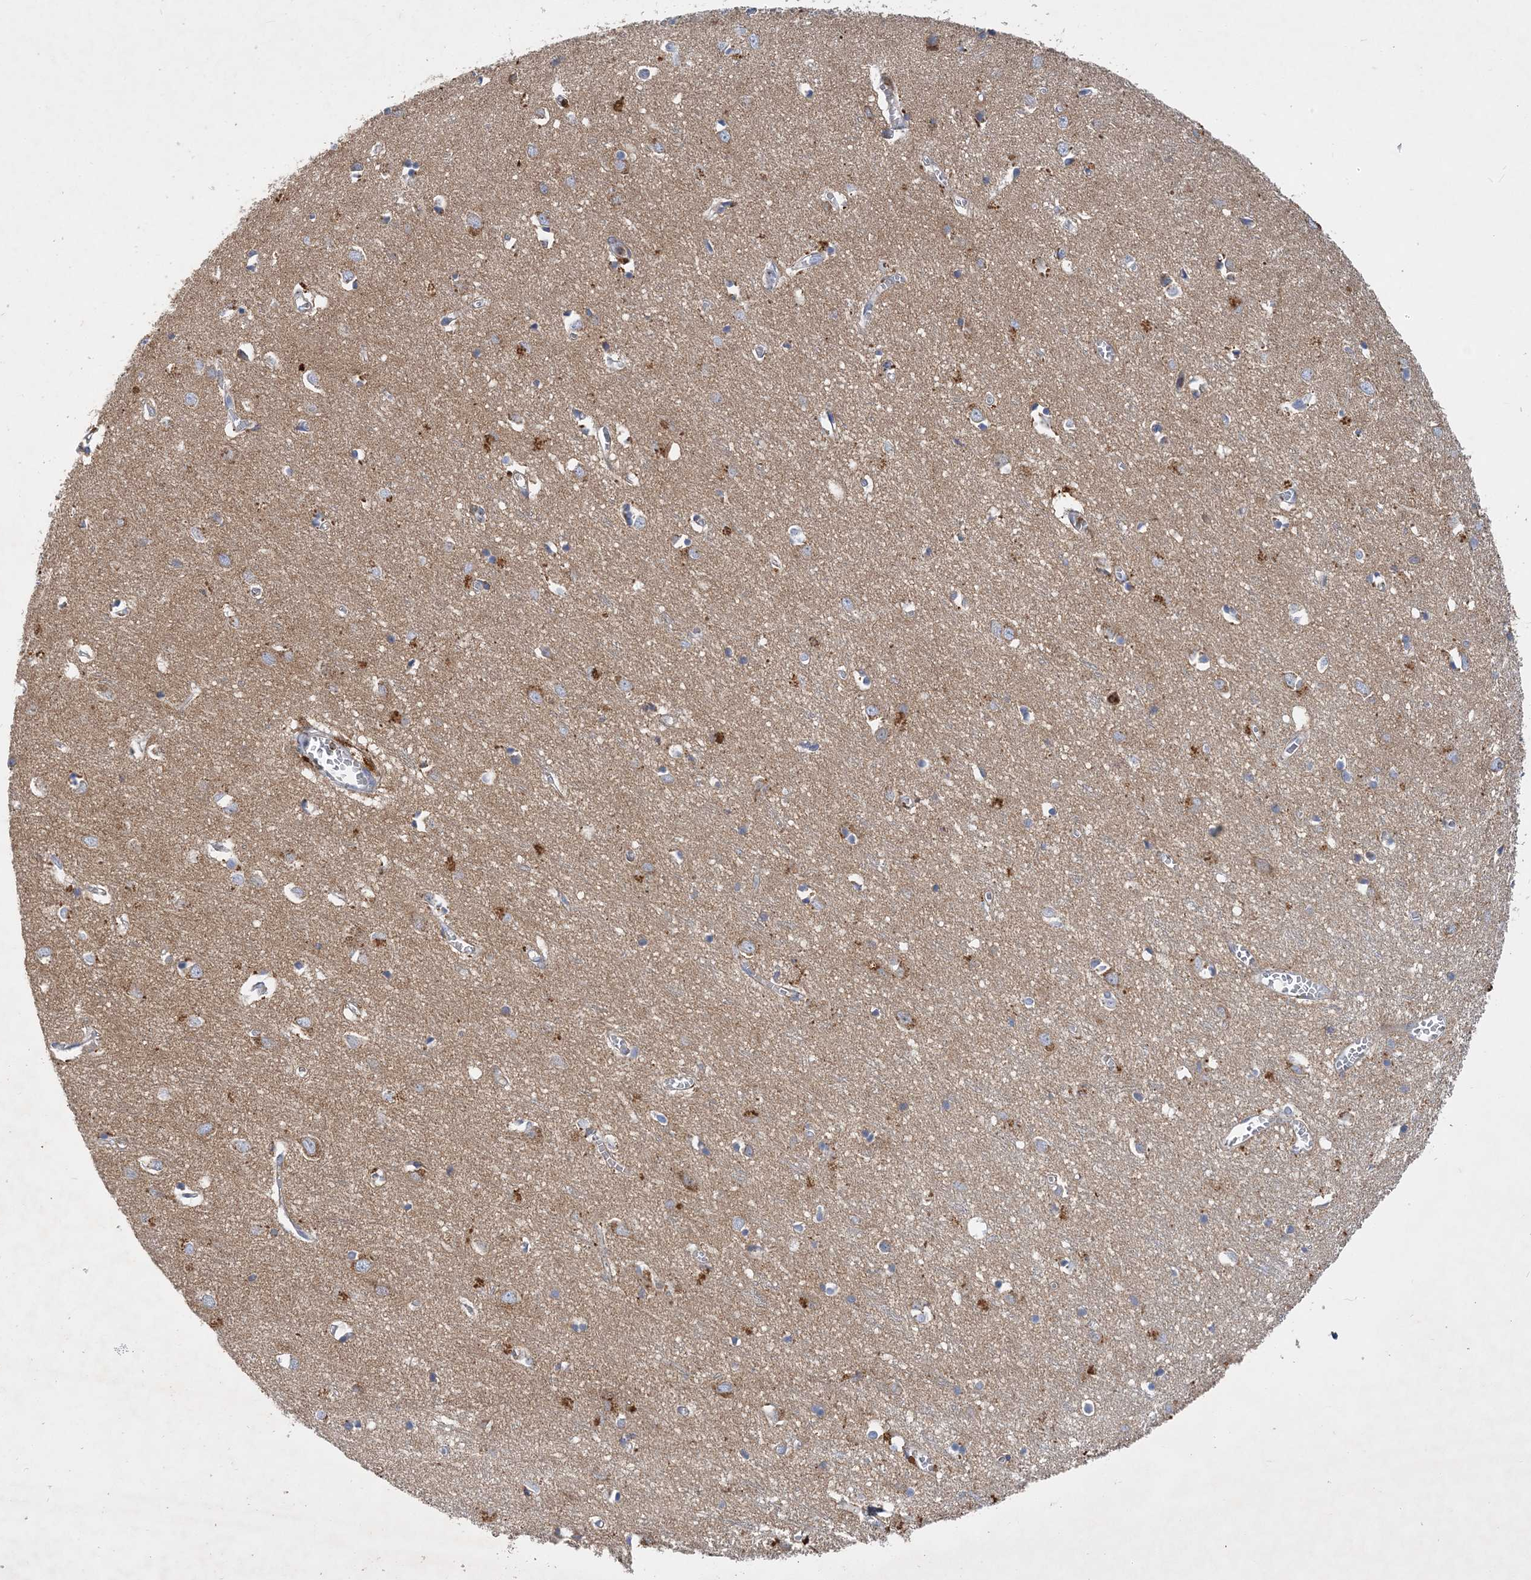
{"staining": {"intensity": "negative", "quantity": "none", "location": "none"}, "tissue": "cerebral cortex", "cell_type": "Endothelial cells", "image_type": "normal", "snomed": [{"axis": "morphology", "description": "Normal tissue, NOS"}, {"axis": "topography", "description": "Cerebral cortex"}], "caption": "DAB (3,3'-diaminobenzidine) immunohistochemical staining of benign cerebral cortex exhibits no significant staining in endothelial cells.", "gene": "GRINA", "patient": {"sex": "female", "age": 64}}